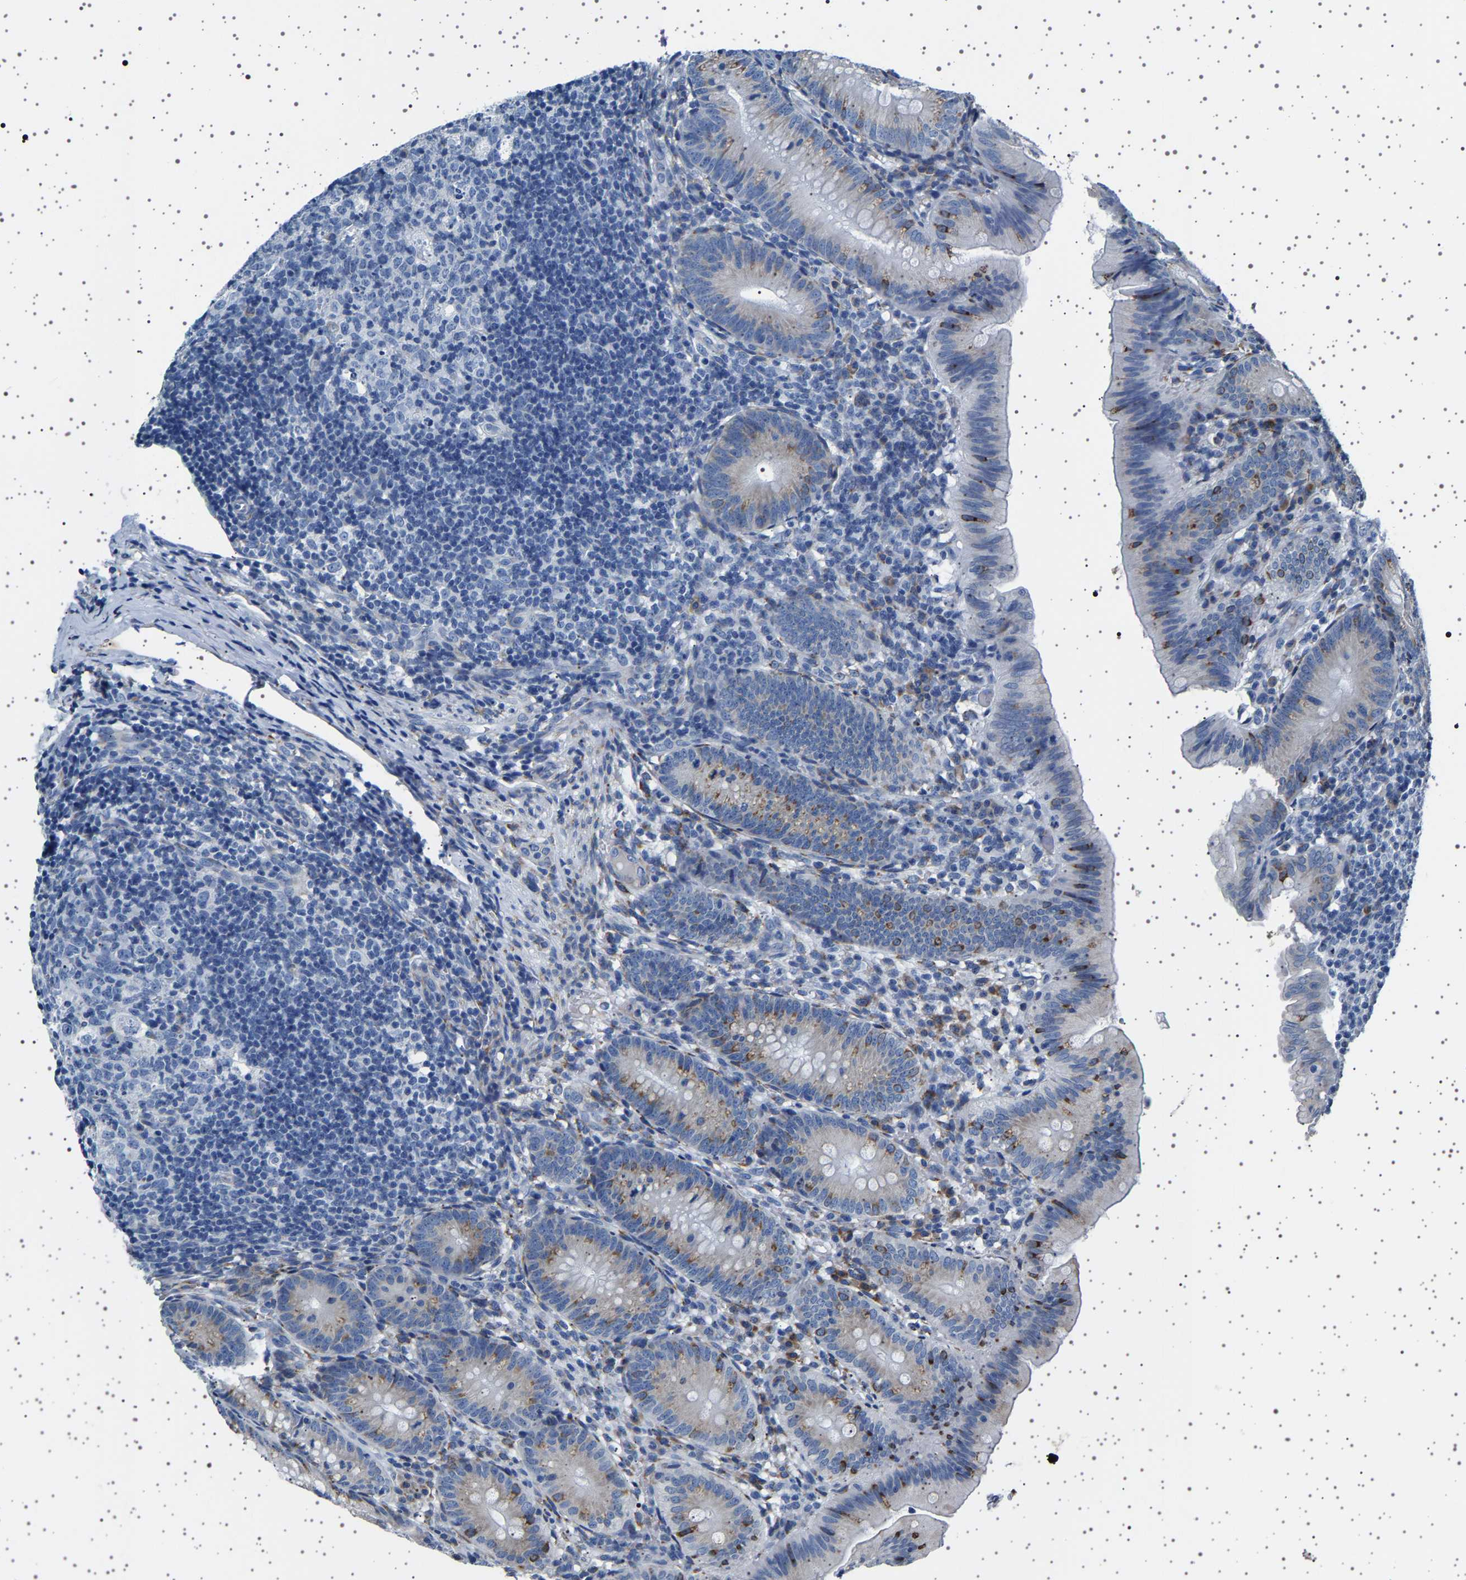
{"staining": {"intensity": "moderate", "quantity": "25%-75%", "location": "cytoplasmic/membranous"}, "tissue": "appendix", "cell_type": "Glandular cells", "image_type": "normal", "snomed": [{"axis": "morphology", "description": "Normal tissue, NOS"}, {"axis": "topography", "description": "Appendix"}], "caption": "High-power microscopy captured an IHC histopathology image of unremarkable appendix, revealing moderate cytoplasmic/membranous positivity in about 25%-75% of glandular cells. (Brightfield microscopy of DAB IHC at high magnification).", "gene": "FTCD", "patient": {"sex": "male", "age": 1}}